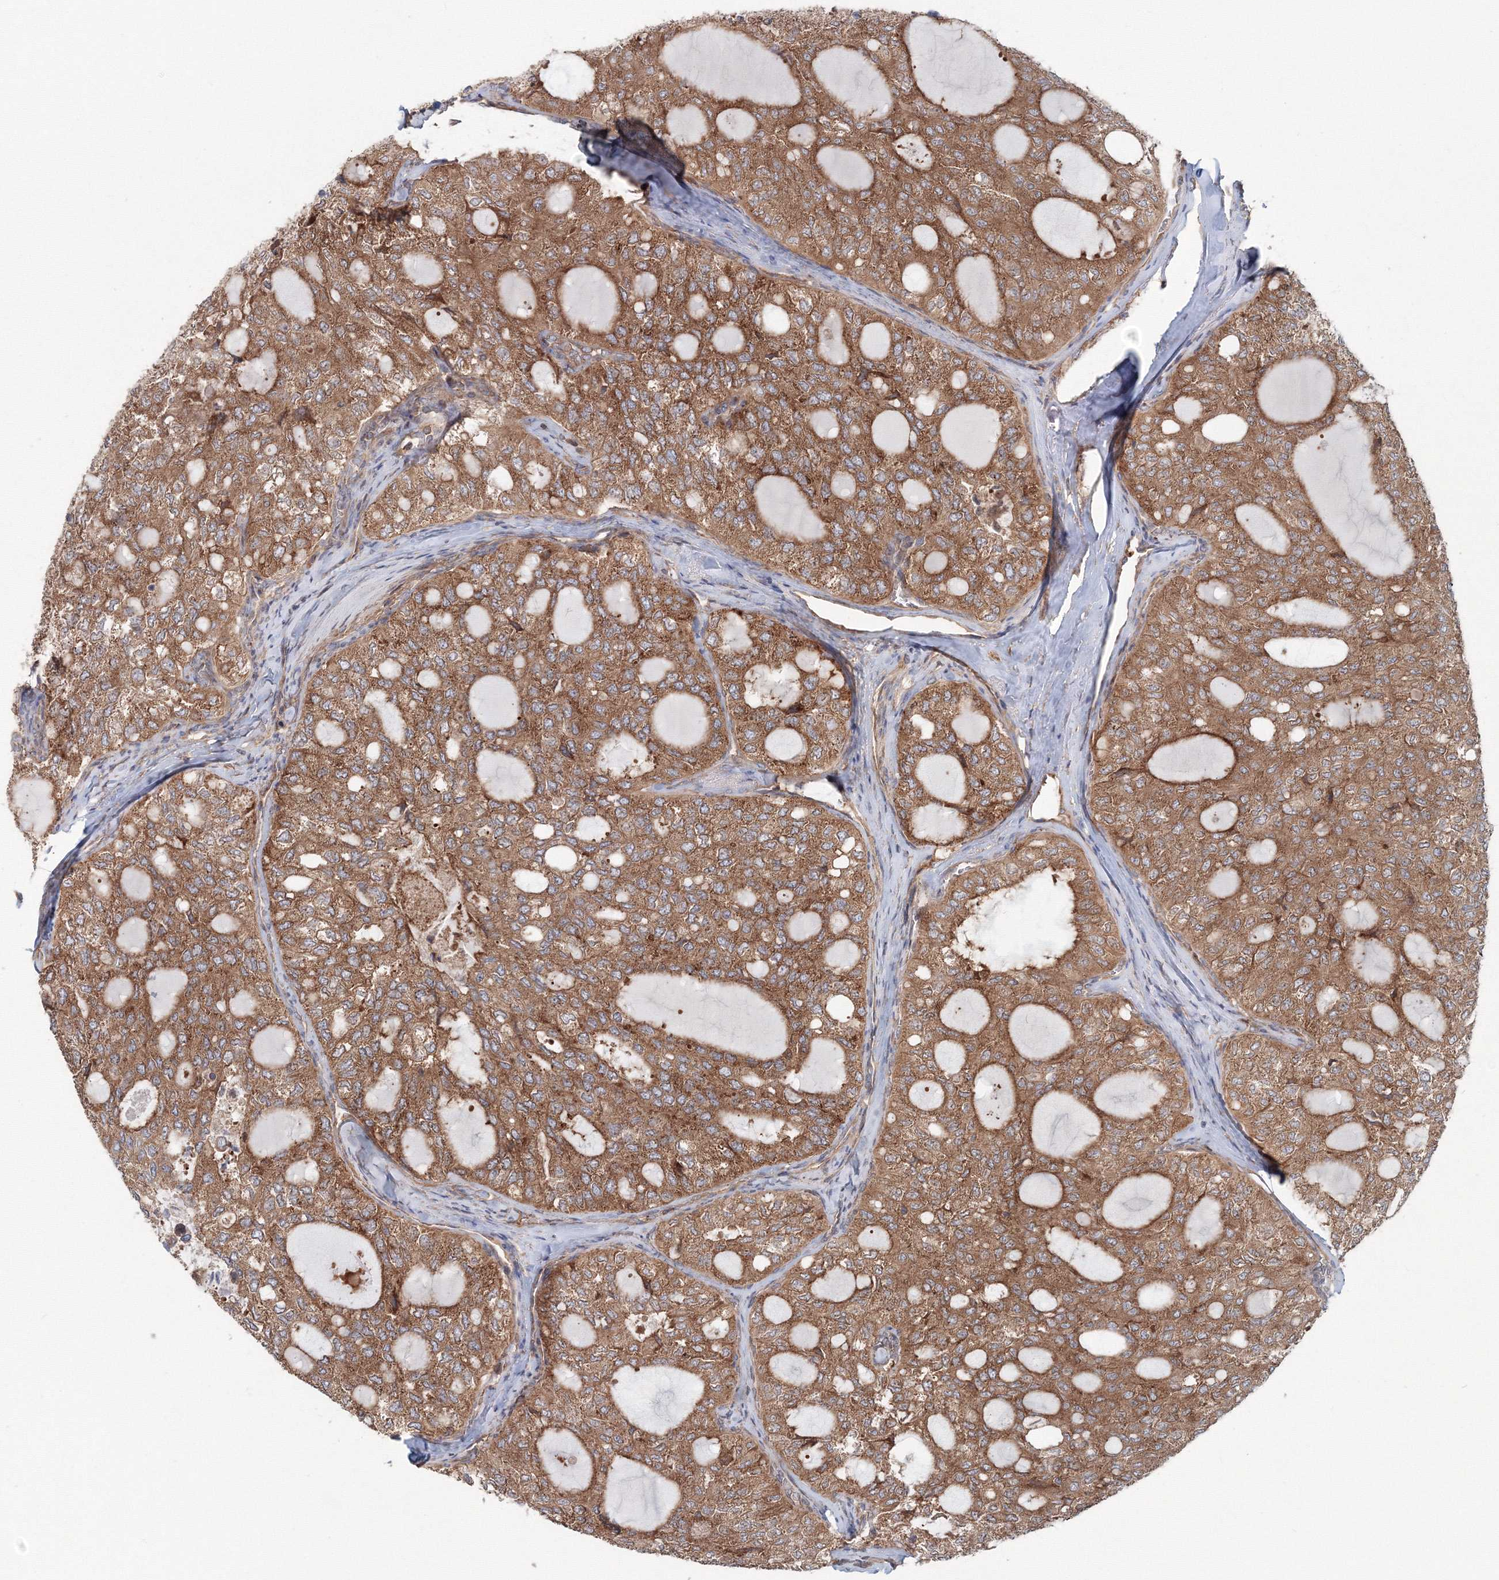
{"staining": {"intensity": "moderate", "quantity": ">75%", "location": "cytoplasmic/membranous"}, "tissue": "thyroid cancer", "cell_type": "Tumor cells", "image_type": "cancer", "snomed": [{"axis": "morphology", "description": "Follicular adenoma carcinoma, NOS"}, {"axis": "topography", "description": "Thyroid gland"}], "caption": "Approximately >75% of tumor cells in human follicular adenoma carcinoma (thyroid) display moderate cytoplasmic/membranous protein staining as visualized by brown immunohistochemical staining.", "gene": "EXOC1", "patient": {"sex": "male", "age": 75}}